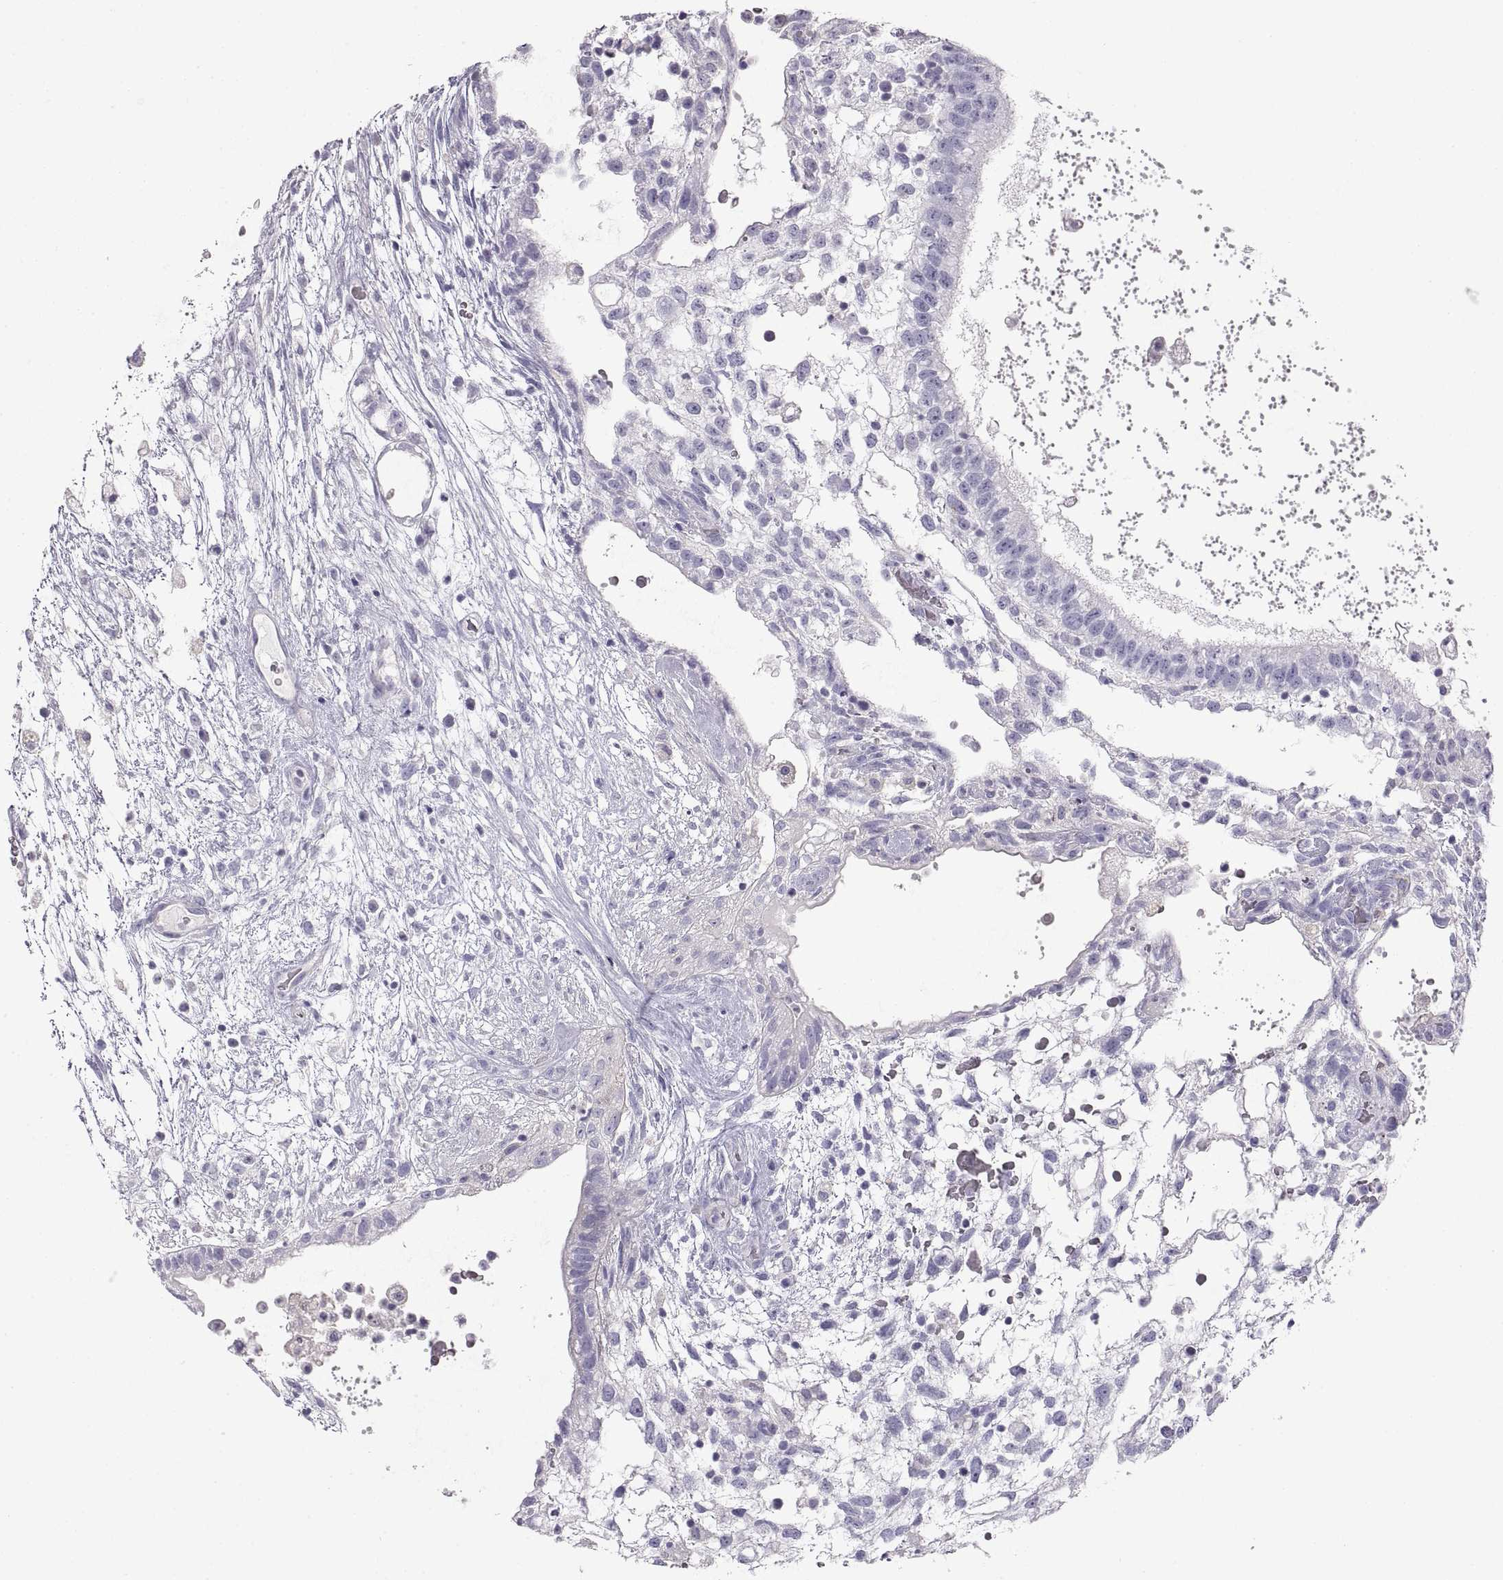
{"staining": {"intensity": "negative", "quantity": "none", "location": "none"}, "tissue": "testis cancer", "cell_type": "Tumor cells", "image_type": "cancer", "snomed": [{"axis": "morphology", "description": "Normal tissue, NOS"}, {"axis": "morphology", "description": "Carcinoma, Embryonal, NOS"}, {"axis": "topography", "description": "Testis"}], "caption": "This micrograph is of embryonal carcinoma (testis) stained with IHC to label a protein in brown with the nuclei are counter-stained blue. There is no expression in tumor cells. Nuclei are stained in blue.", "gene": "CRYBB3", "patient": {"sex": "male", "age": 32}}